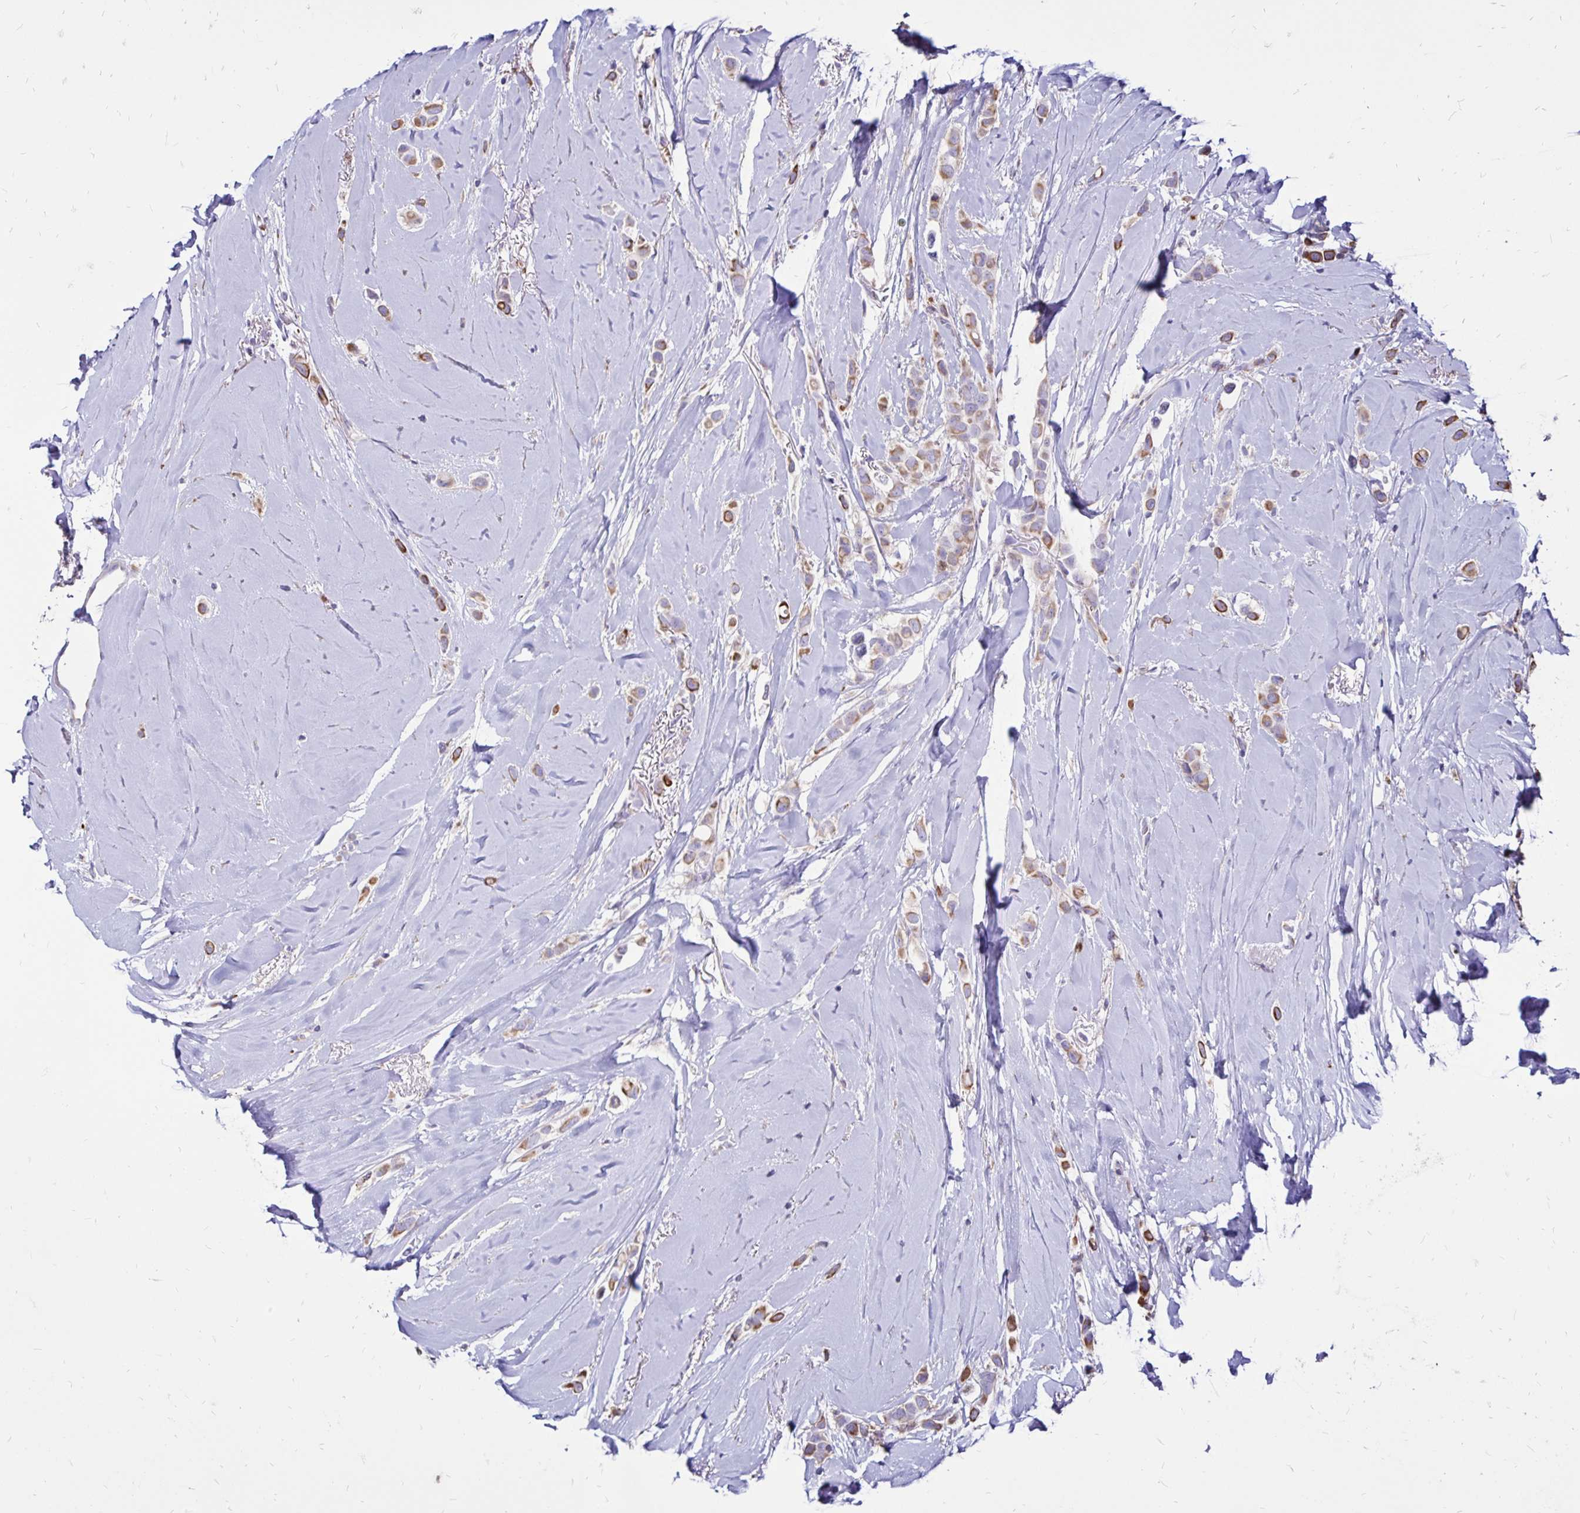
{"staining": {"intensity": "moderate", "quantity": ">75%", "location": "cytoplasmic/membranous"}, "tissue": "breast cancer", "cell_type": "Tumor cells", "image_type": "cancer", "snomed": [{"axis": "morphology", "description": "Lobular carcinoma"}, {"axis": "topography", "description": "Breast"}], "caption": "Moderate cytoplasmic/membranous expression for a protein is seen in approximately >75% of tumor cells of breast cancer using IHC.", "gene": "EVPL", "patient": {"sex": "female", "age": 66}}